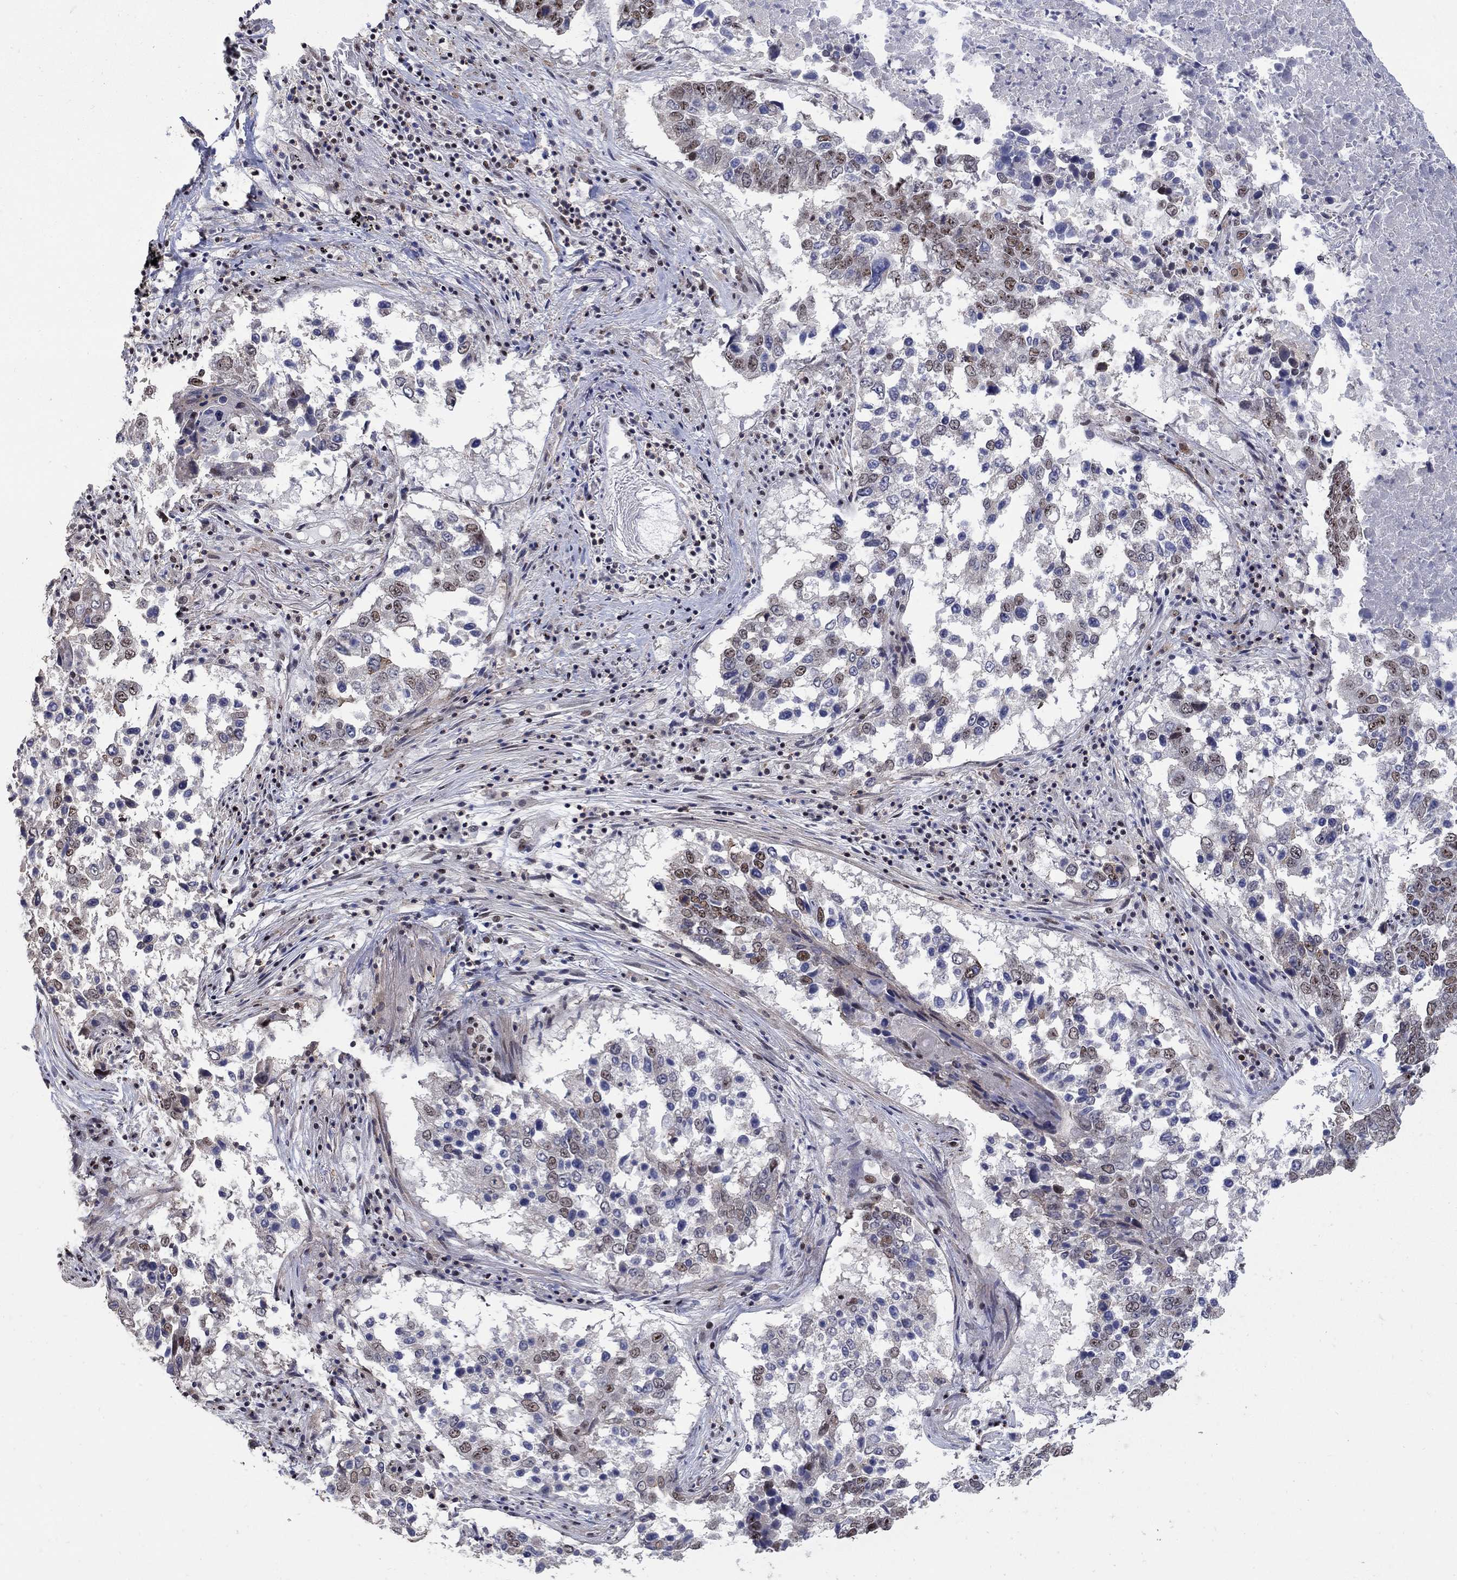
{"staining": {"intensity": "moderate", "quantity": "<25%", "location": "nuclear"}, "tissue": "lung cancer", "cell_type": "Tumor cells", "image_type": "cancer", "snomed": [{"axis": "morphology", "description": "Squamous cell carcinoma, NOS"}, {"axis": "topography", "description": "Lung"}], "caption": "Tumor cells display moderate nuclear positivity in approximately <25% of cells in squamous cell carcinoma (lung).", "gene": "PNISR", "patient": {"sex": "male", "age": 82}}